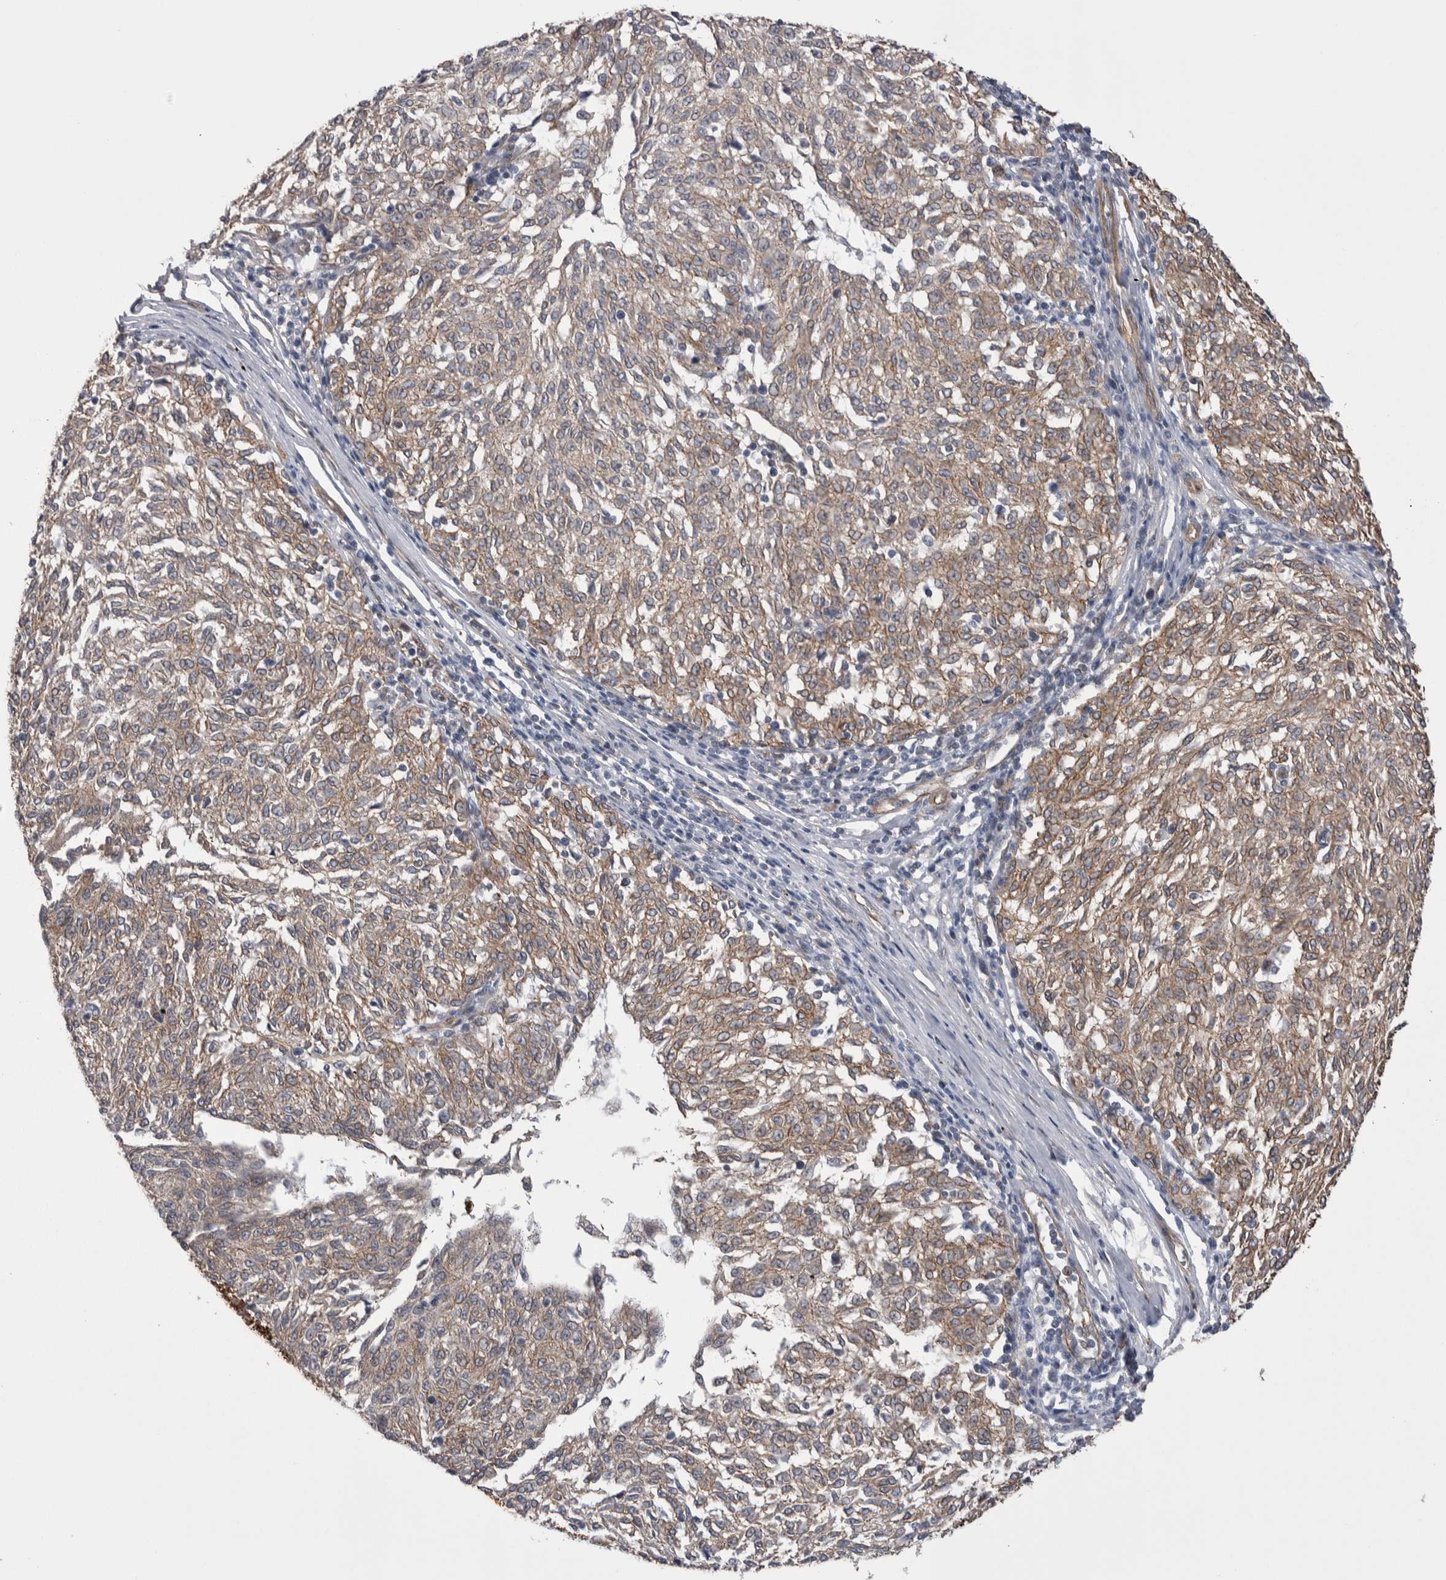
{"staining": {"intensity": "moderate", "quantity": ">75%", "location": "cytoplasmic/membranous"}, "tissue": "melanoma", "cell_type": "Tumor cells", "image_type": "cancer", "snomed": [{"axis": "morphology", "description": "Malignant melanoma, NOS"}, {"axis": "topography", "description": "Skin"}], "caption": "High-magnification brightfield microscopy of melanoma stained with DAB (brown) and counterstained with hematoxylin (blue). tumor cells exhibit moderate cytoplasmic/membranous expression is identified in about>75% of cells. (IHC, brightfield microscopy, high magnification).", "gene": "KIF12", "patient": {"sex": "female", "age": 72}}